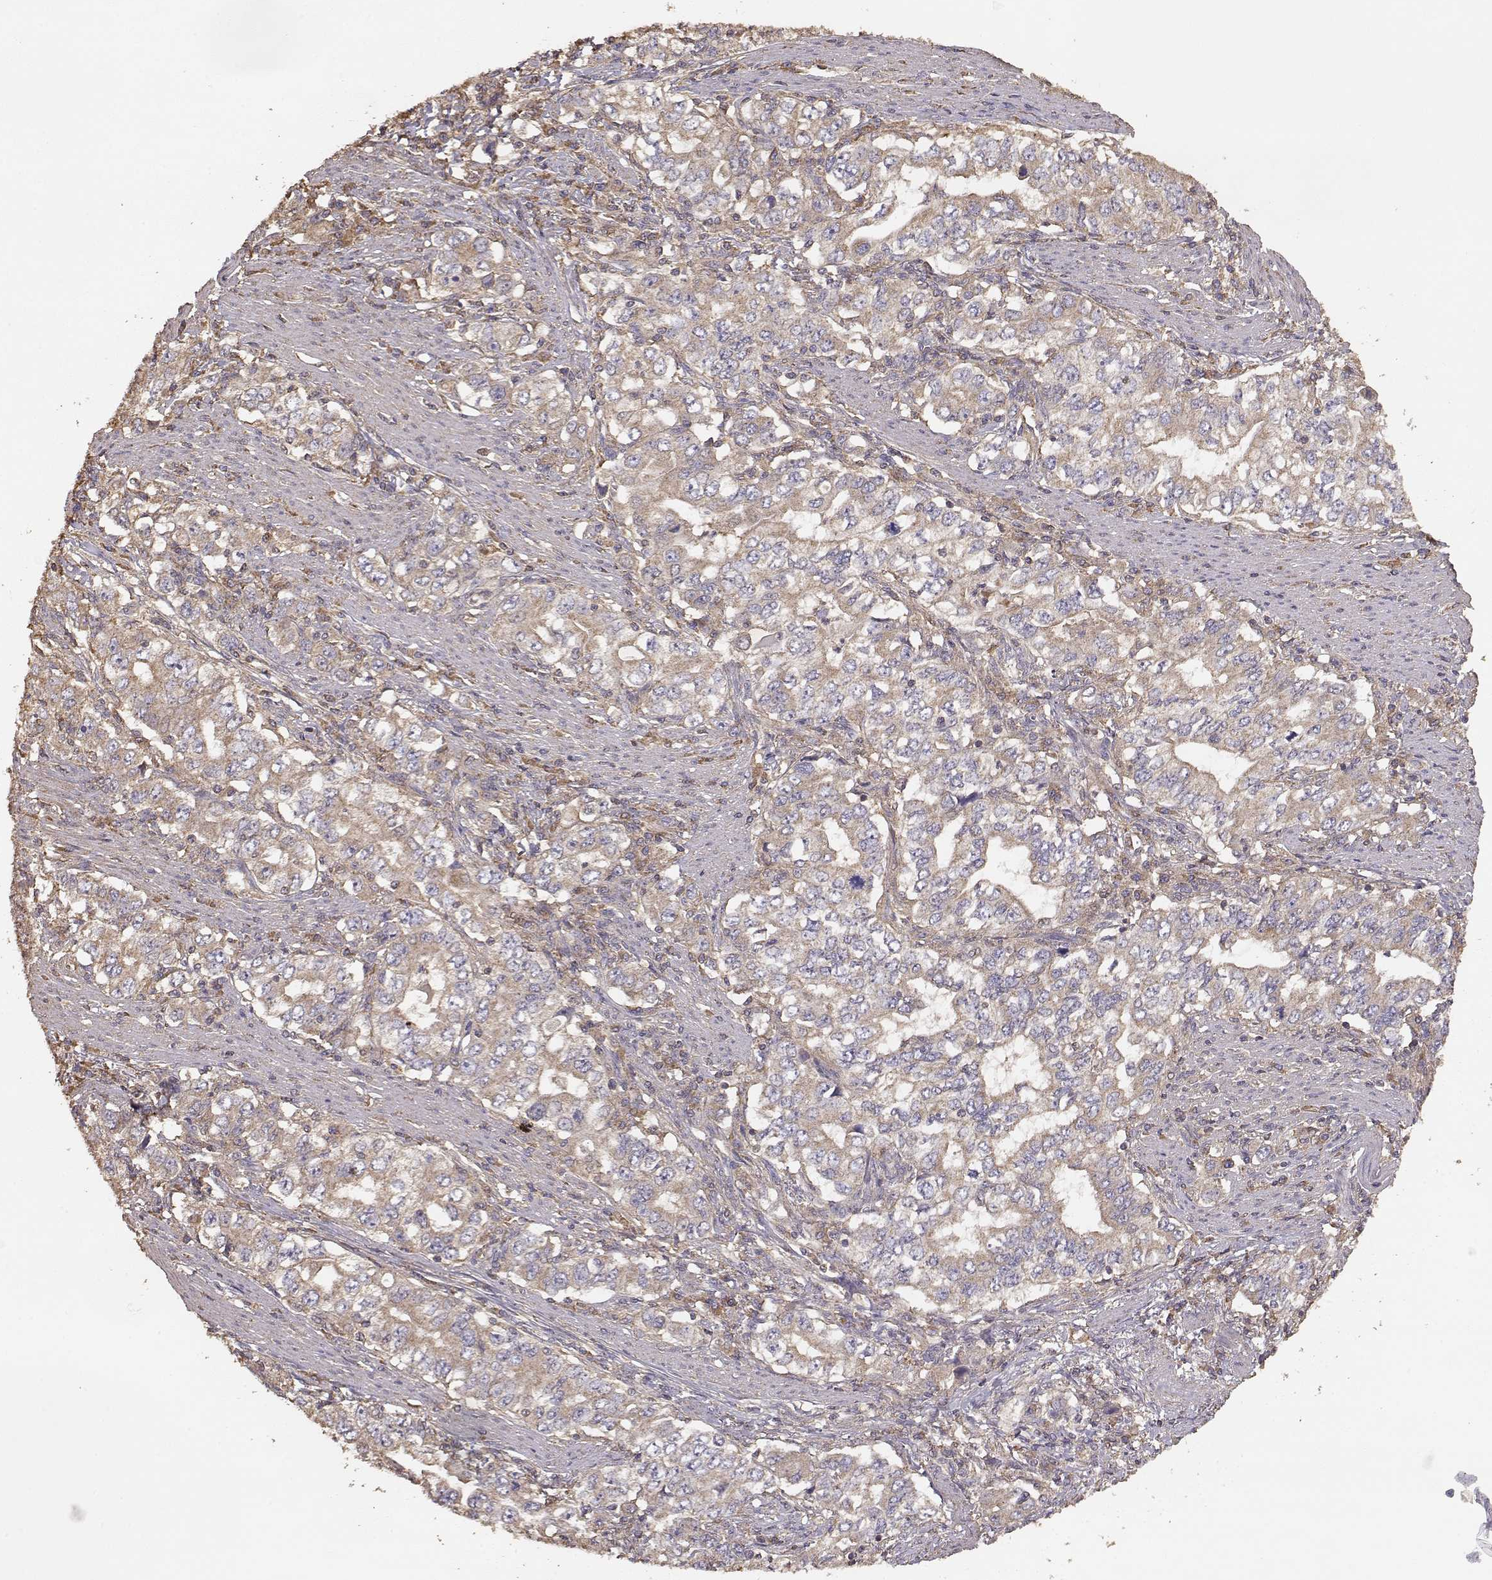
{"staining": {"intensity": "moderate", "quantity": ">75%", "location": "cytoplasmic/membranous"}, "tissue": "stomach cancer", "cell_type": "Tumor cells", "image_type": "cancer", "snomed": [{"axis": "morphology", "description": "Adenocarcinoma, NOS"}, {"axis": "topography", "description": "Stomach, lower"}], "caption": "Adenocarcinoma (stomach) tissue displays moderate cytoplasmic/membranous positivity in approximately >75% of tumor cells, visualized by immunohistochemistry.", "gene": "TARS3", "patient": {"sex": "female", "age": 72}}